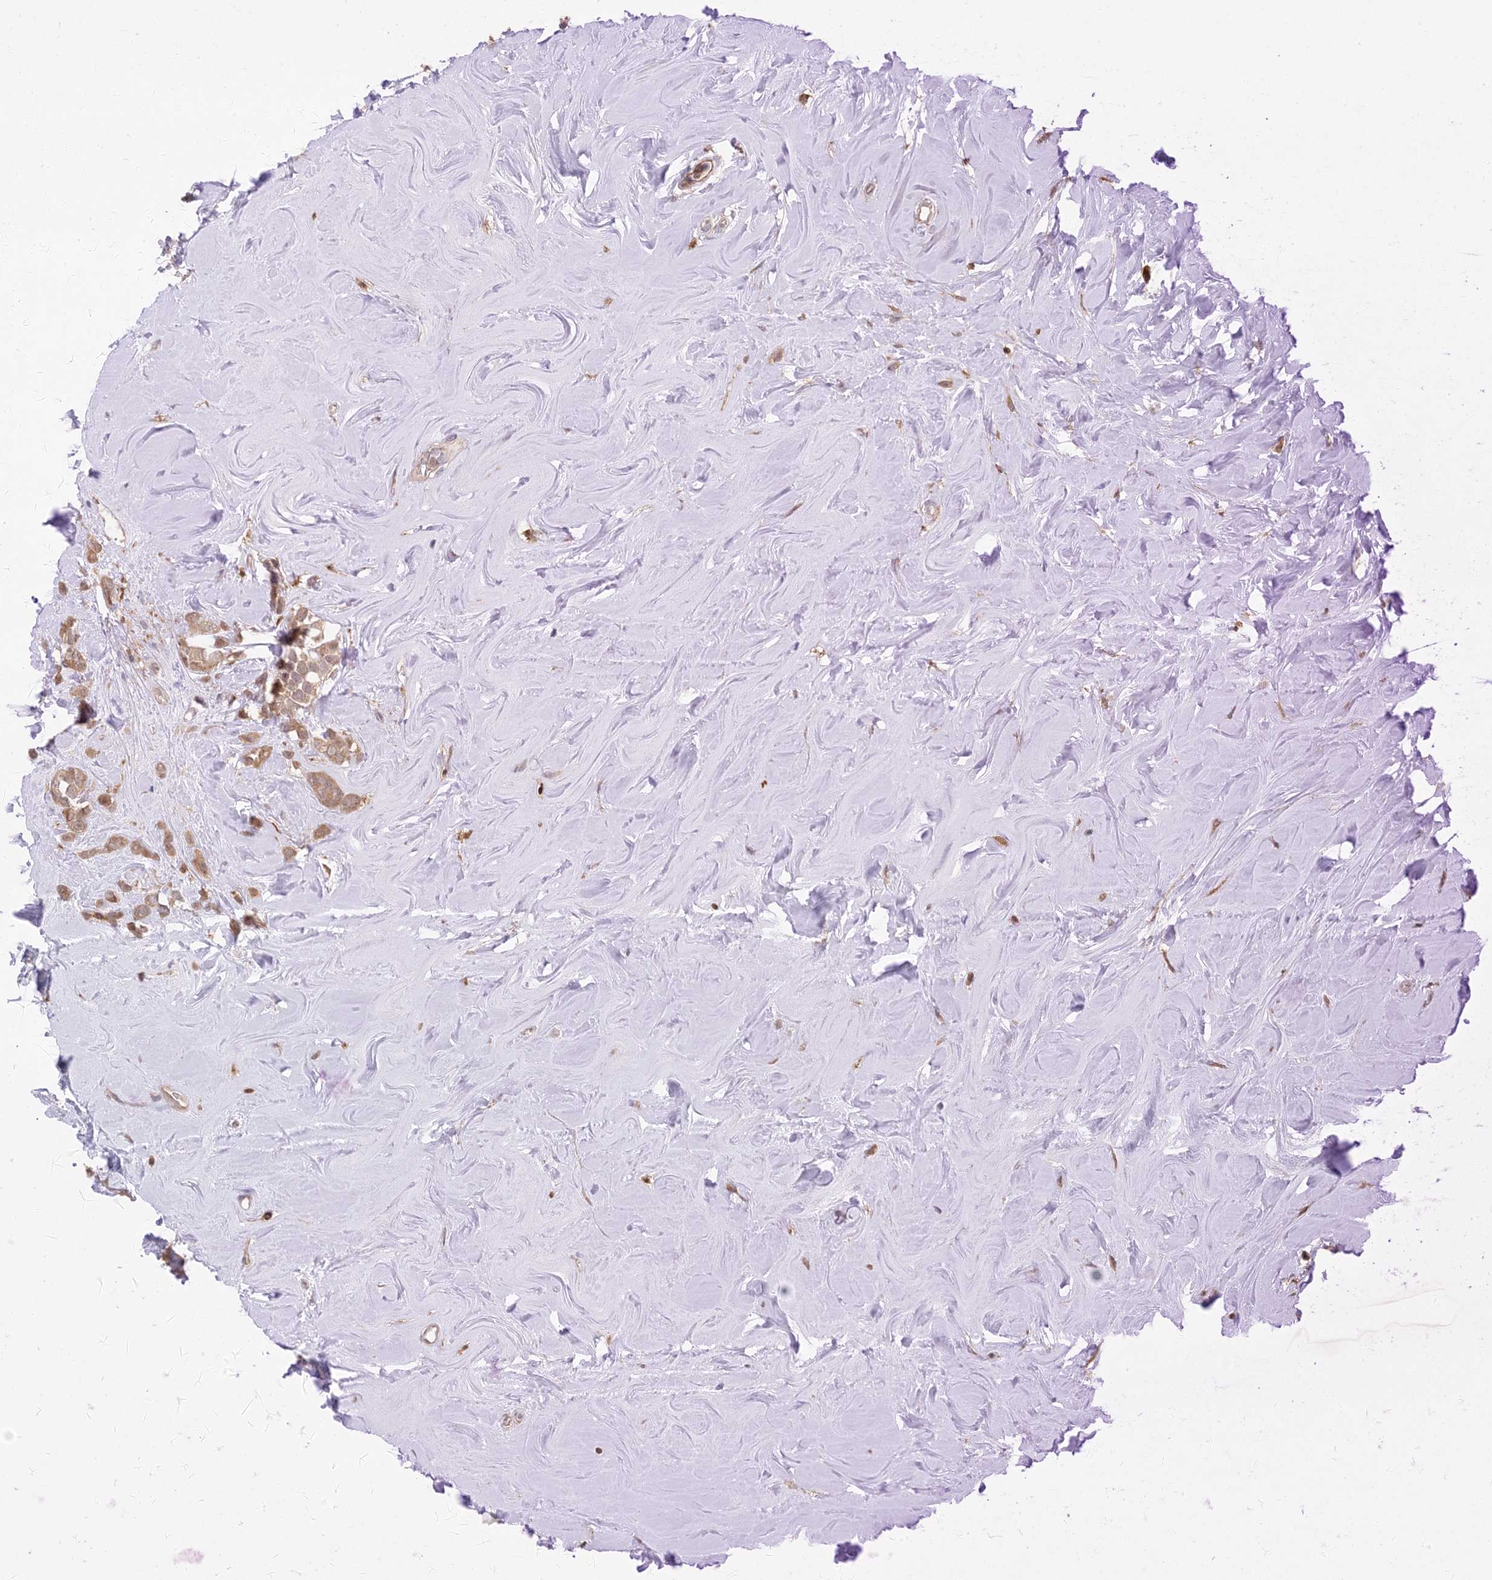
{"staining": {"intensity": "moderate", "quantity": ">75%", "location": "cytoplasmic/membranous"}, "tissue": "breast cancer", "cell_type": "Tumor cells", "image_type": "cancer", "snomed": [{"axis": "morphology", "description": "Lobular carcinoma"}, {"axis": "topography", "description": "Breast"}], "caption": "Breast cancer stained with a brown dye exhibits moderate cytoplasmic/membranous positive staining in about >75% of tumor cells.", "gene": "NAGK", "patient": {"sex": "female", "age": 47}}